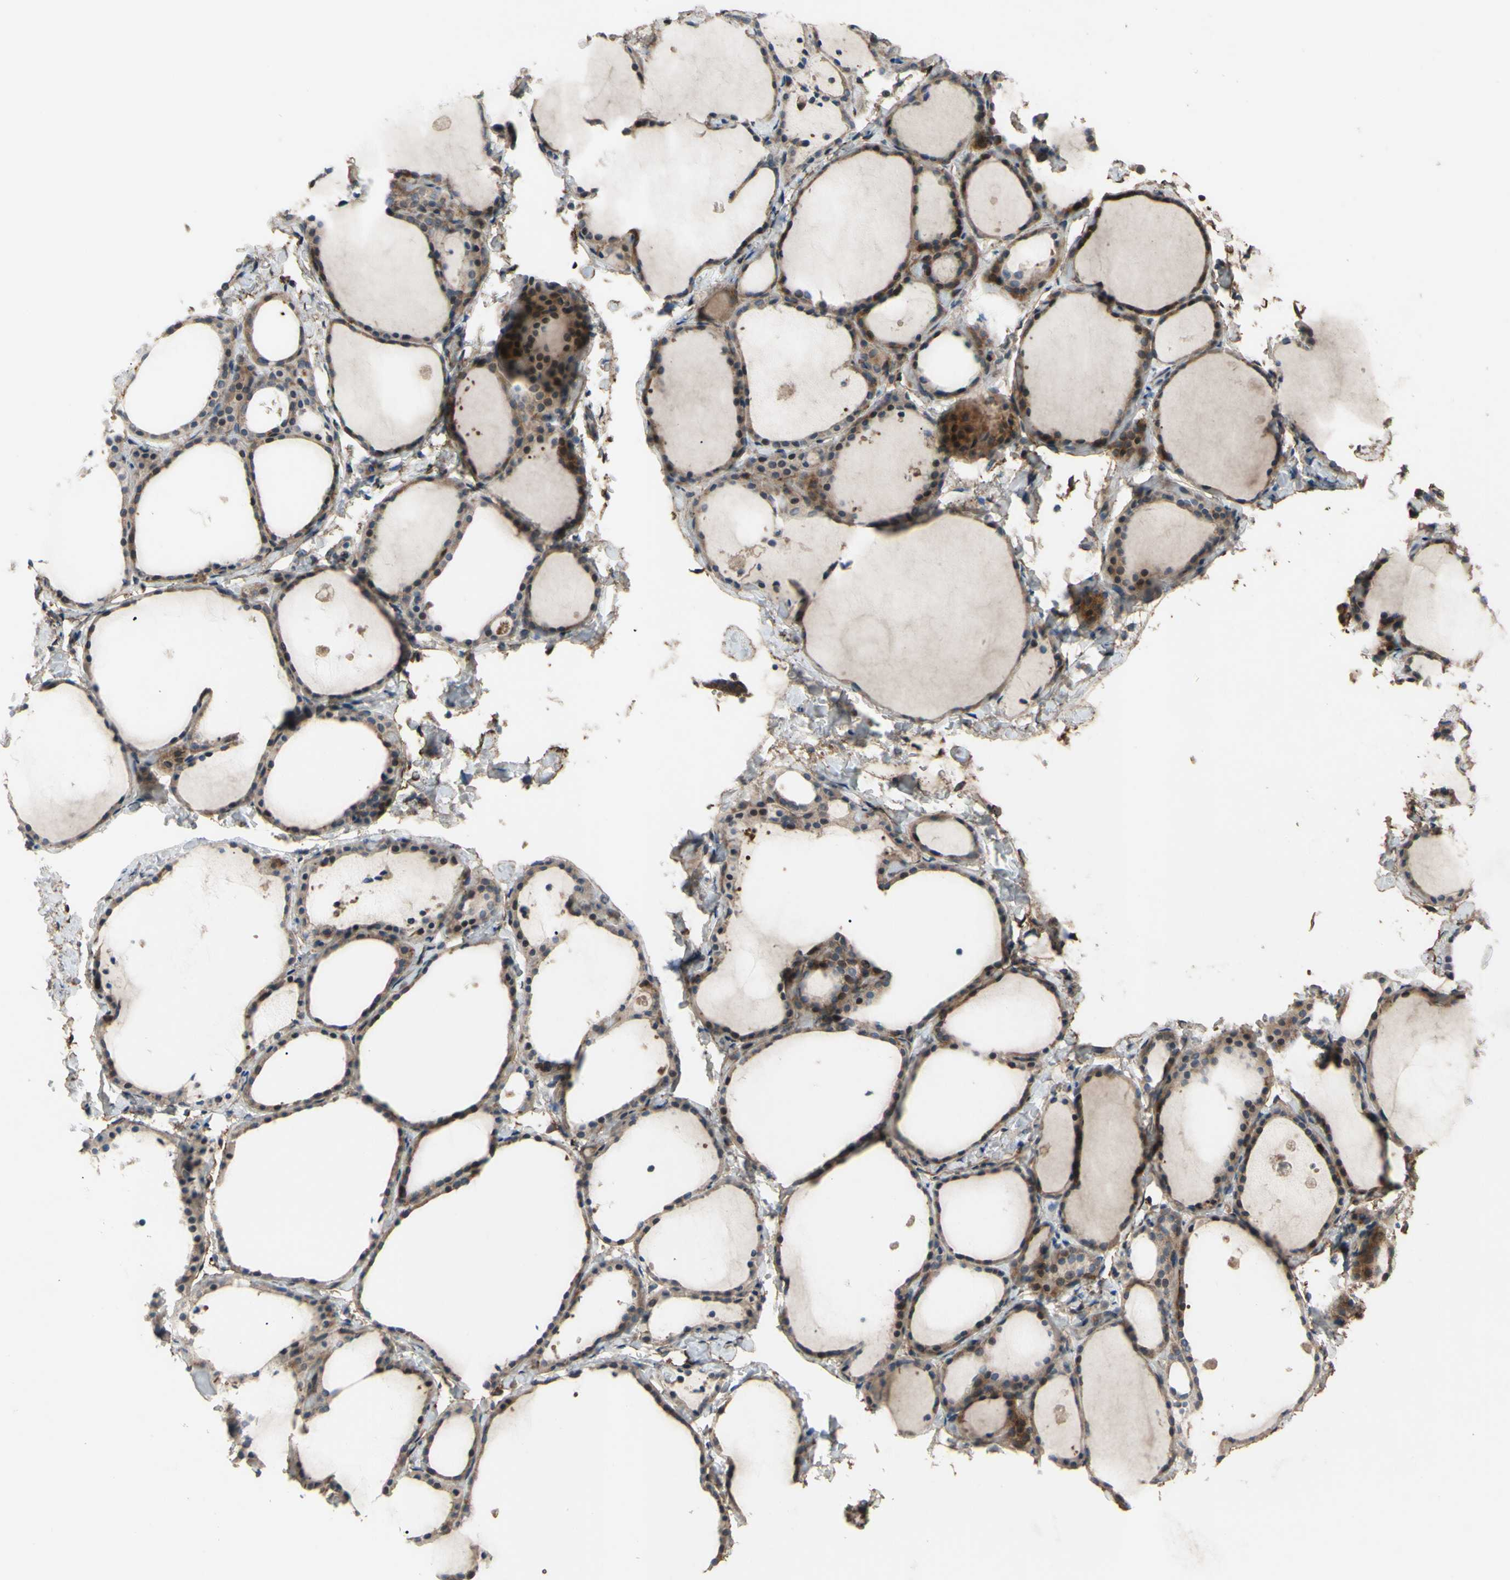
{"staining": {"intensity": "weak", "quantity": ">75%", "location": "cytoplasmic/membranous"}, "tissue": "thyroid gland", "cell_type": "Glandular cells", "image_type": "normal", "snomed": [{"axis": "morphology", "description": "Normal tissue, NOS"}, {"axis": "morphology", "description": "Papillary adenocarcinoma, NOS"}, {"axis": "topography", "description": "Thyroid gland"}], "caption": "Glandular cells display low levels of weak cytoplasmic/membranous expression in approximately >75% of cells in normal thyroid gland. Nuclei are stained in blue.", "gene": "SHROOM4", "patient": {"sex": "female", "age": 30}}